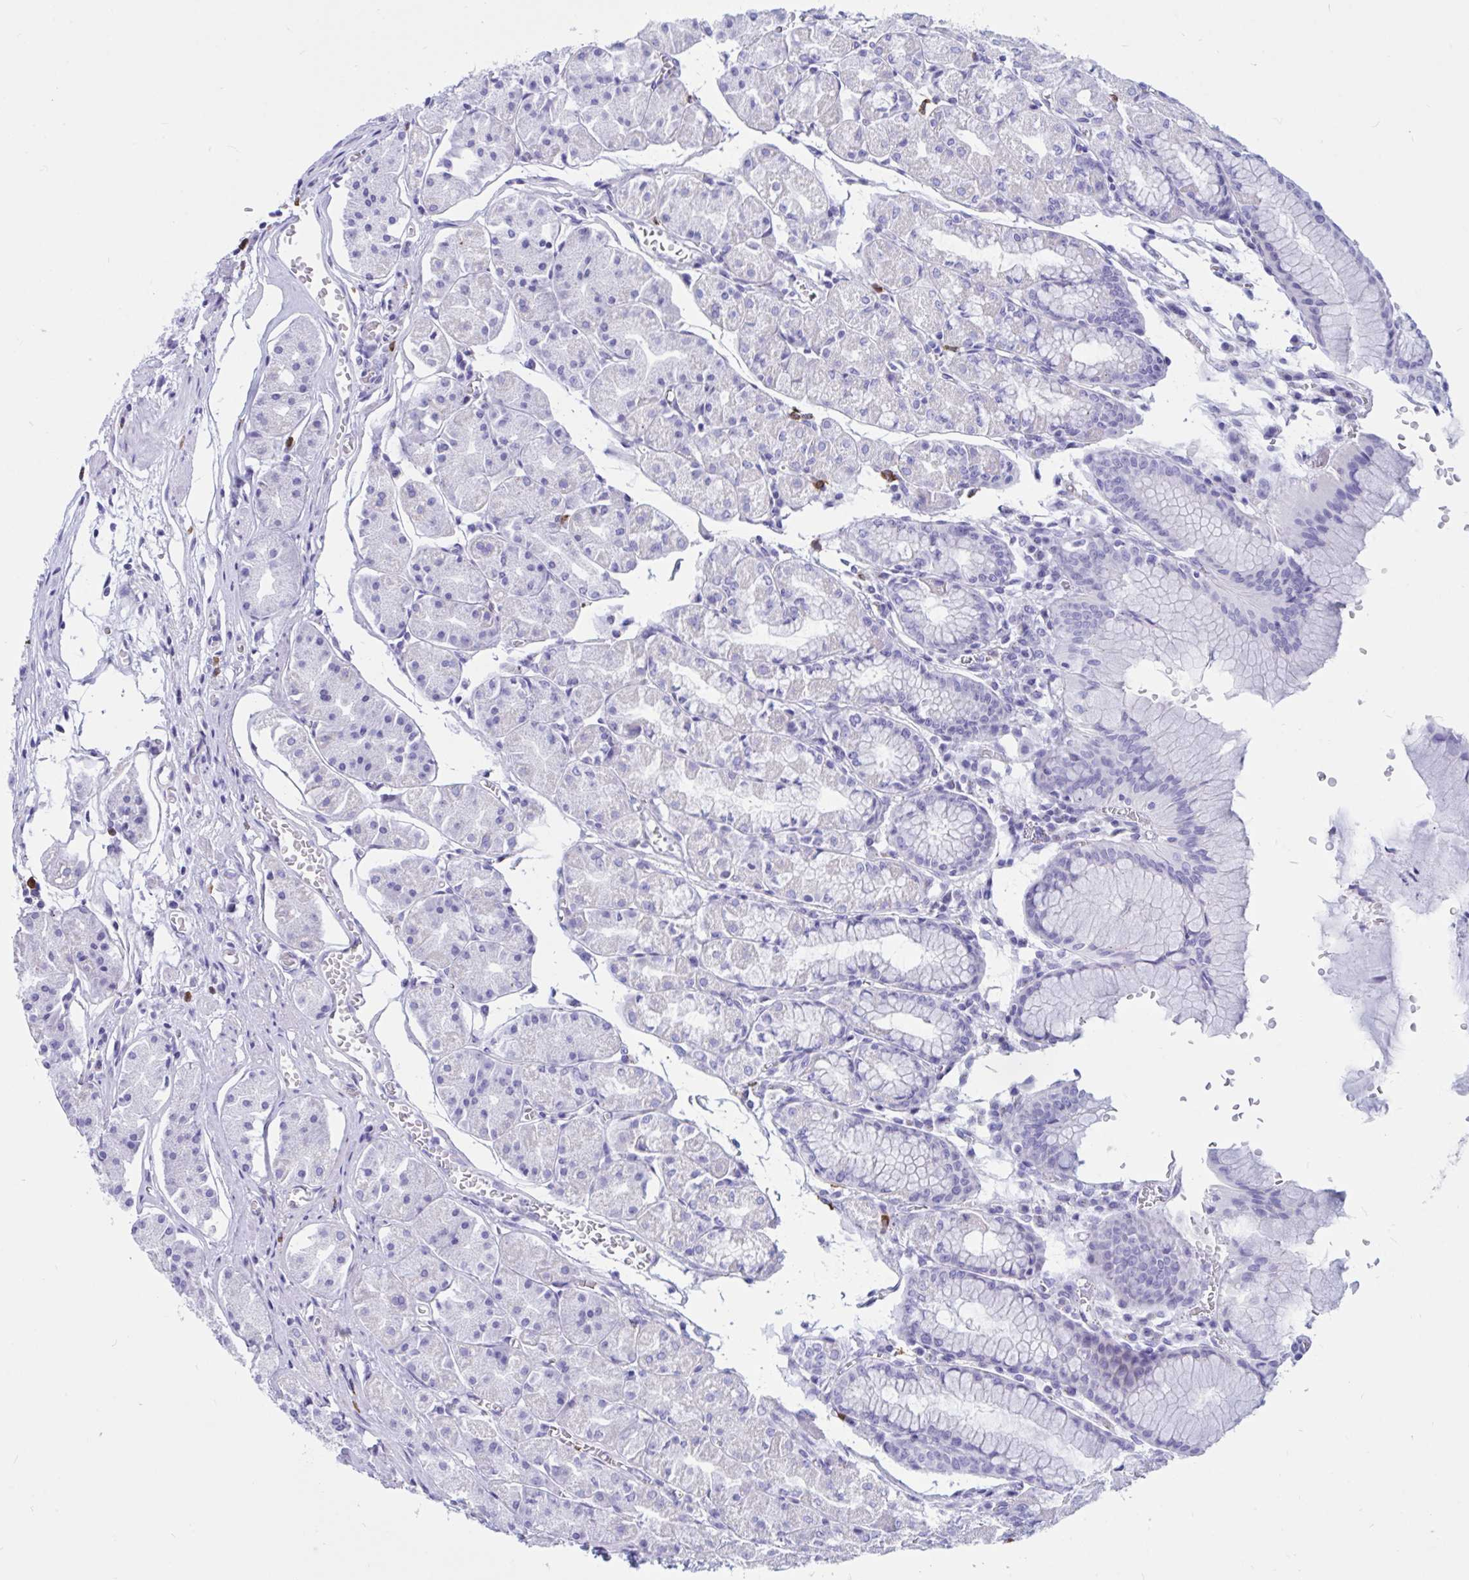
{"staining": {"intensity": "negative", "quantity": "none", "location": "none"}, "tissue": "stomach", "cell_type": "Glandular cells", "image_type": "normal", "snomed": [{"axis": "morphology", "description": "Normal tissue, NOS"}, {"axis": "topography", "description": "Stomach"}], "caption": "The immunohistochemistry micrograph has no significant positivity in glandular cells of stomach.", "gene": "RNASE3", "patient": {"sex": "male", "age": 55}}